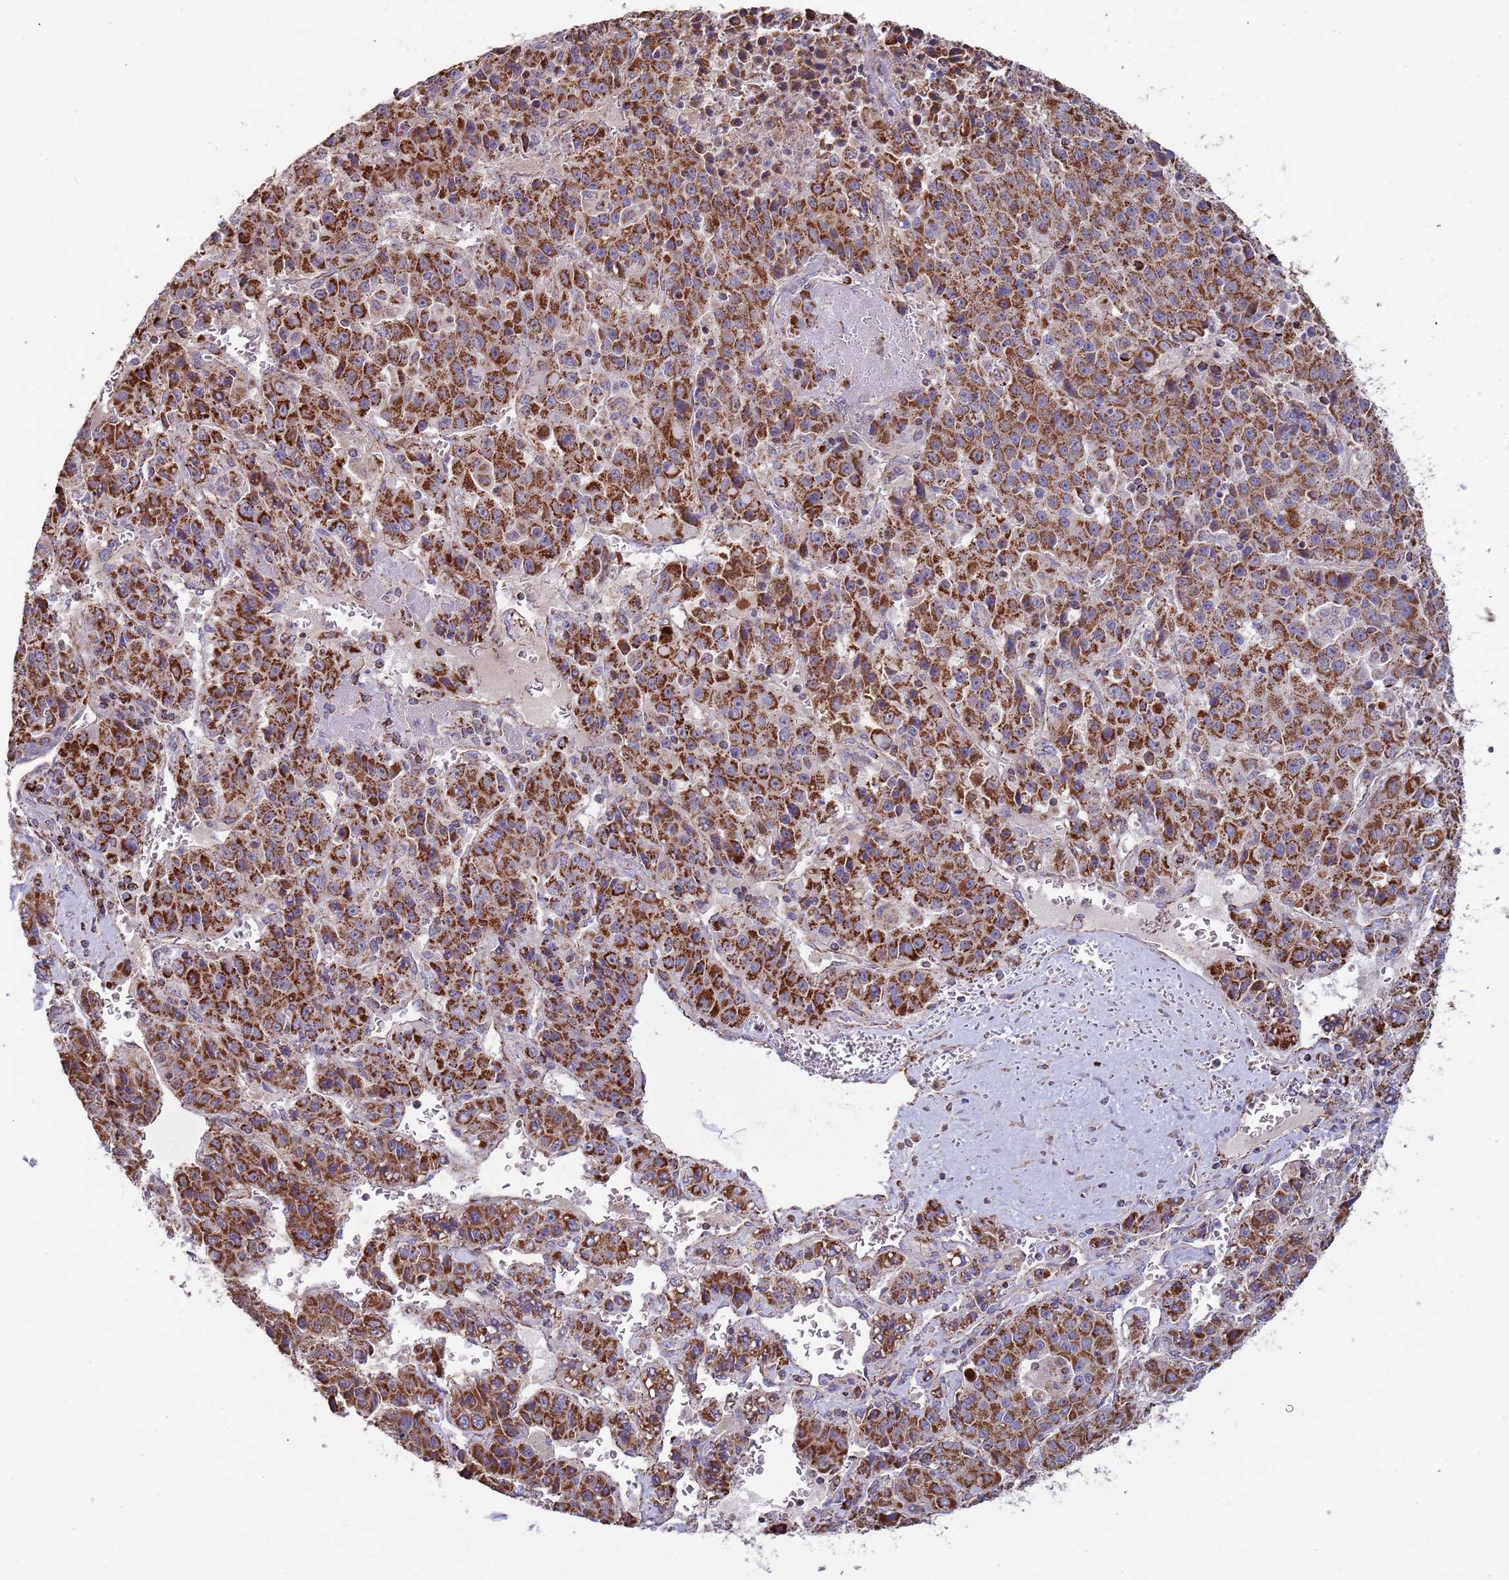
{"staining": {"intensity": "strong", "quantity": ">75%", "location": "cytoplasmic/membranous"}, "tissue": "liver cancer", "cell_type": "Tumor cells", "image_type": "cancer", "snomed": [{"axis": "morphology", "description": "Carcinoma, Hepatocellular, NOS"}, {"axis": "topography", "description": "Liver"}], "caption": "This is a photomicrograph of IHC staining of liver hepatocellular carcinoma, which shows strong staining in the cytoplasmic/membranous of tumor cells.", "gene": "VPS16", "patient": {"sex": "female", "age": 53}}